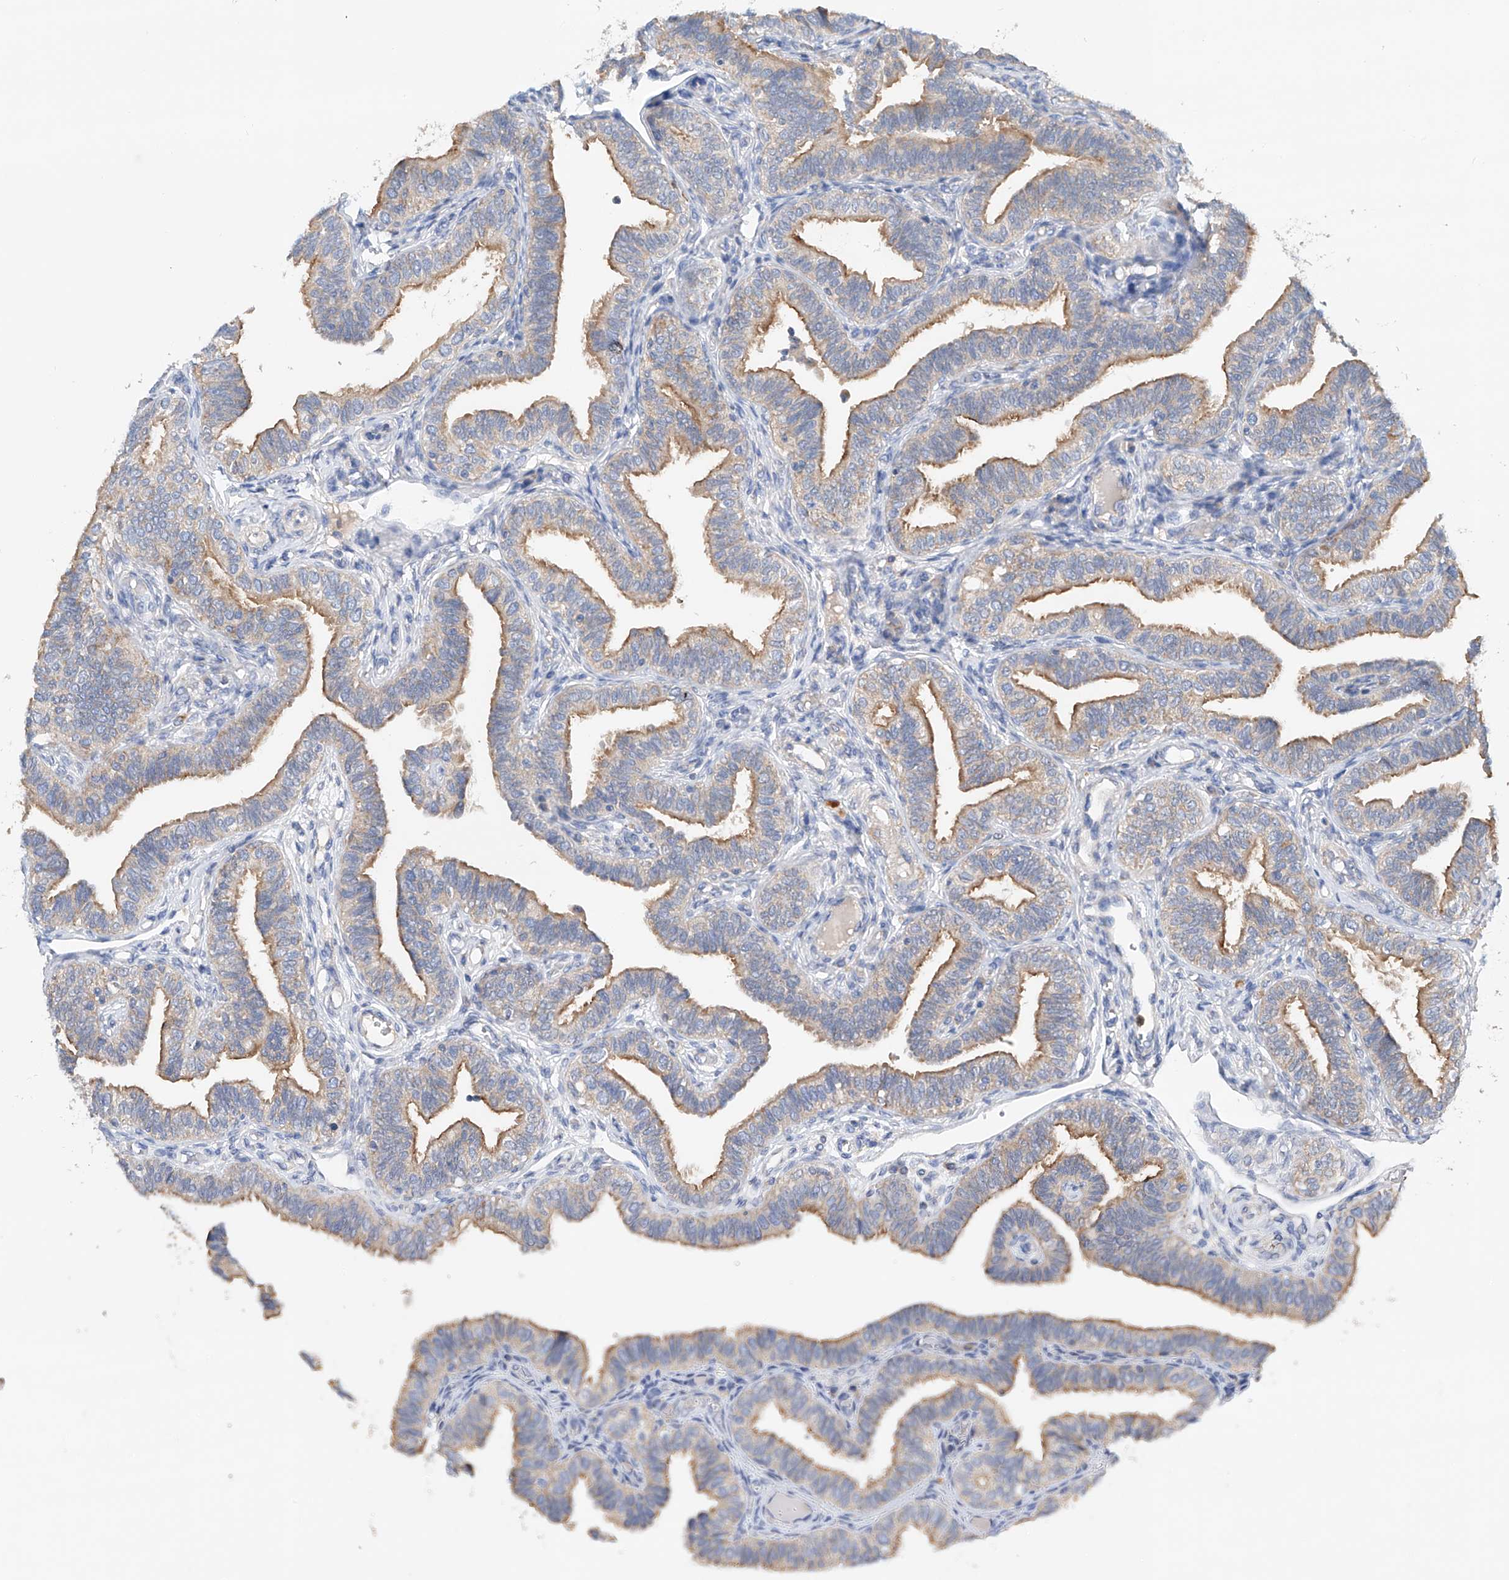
{"staining": {"intensity": "moderate", "quantity": ">75%", "location": "cytoplasmic/membranous"}, "tissue": "fallopian tube", "cell_type": "Glandular cells", "image_type": "normal", "snomed": [{"axis": "morphology", "description": "Normal tissue, NOS"}, {"axis": "topography", "description": "Fallopian tube"}], "caption": "Glandular cells display moderate cytoplasmic/membranous expression in about >75% of cells in unremarkable fallopian tube. Using DAB (3,3'-diaminobenzidine) (brown) and hematoxylin (blue) stains, captured at high magnification using brightfield microscopy.", "gene": "GPC4", "patient": {"sex": "female", "age": 39}}